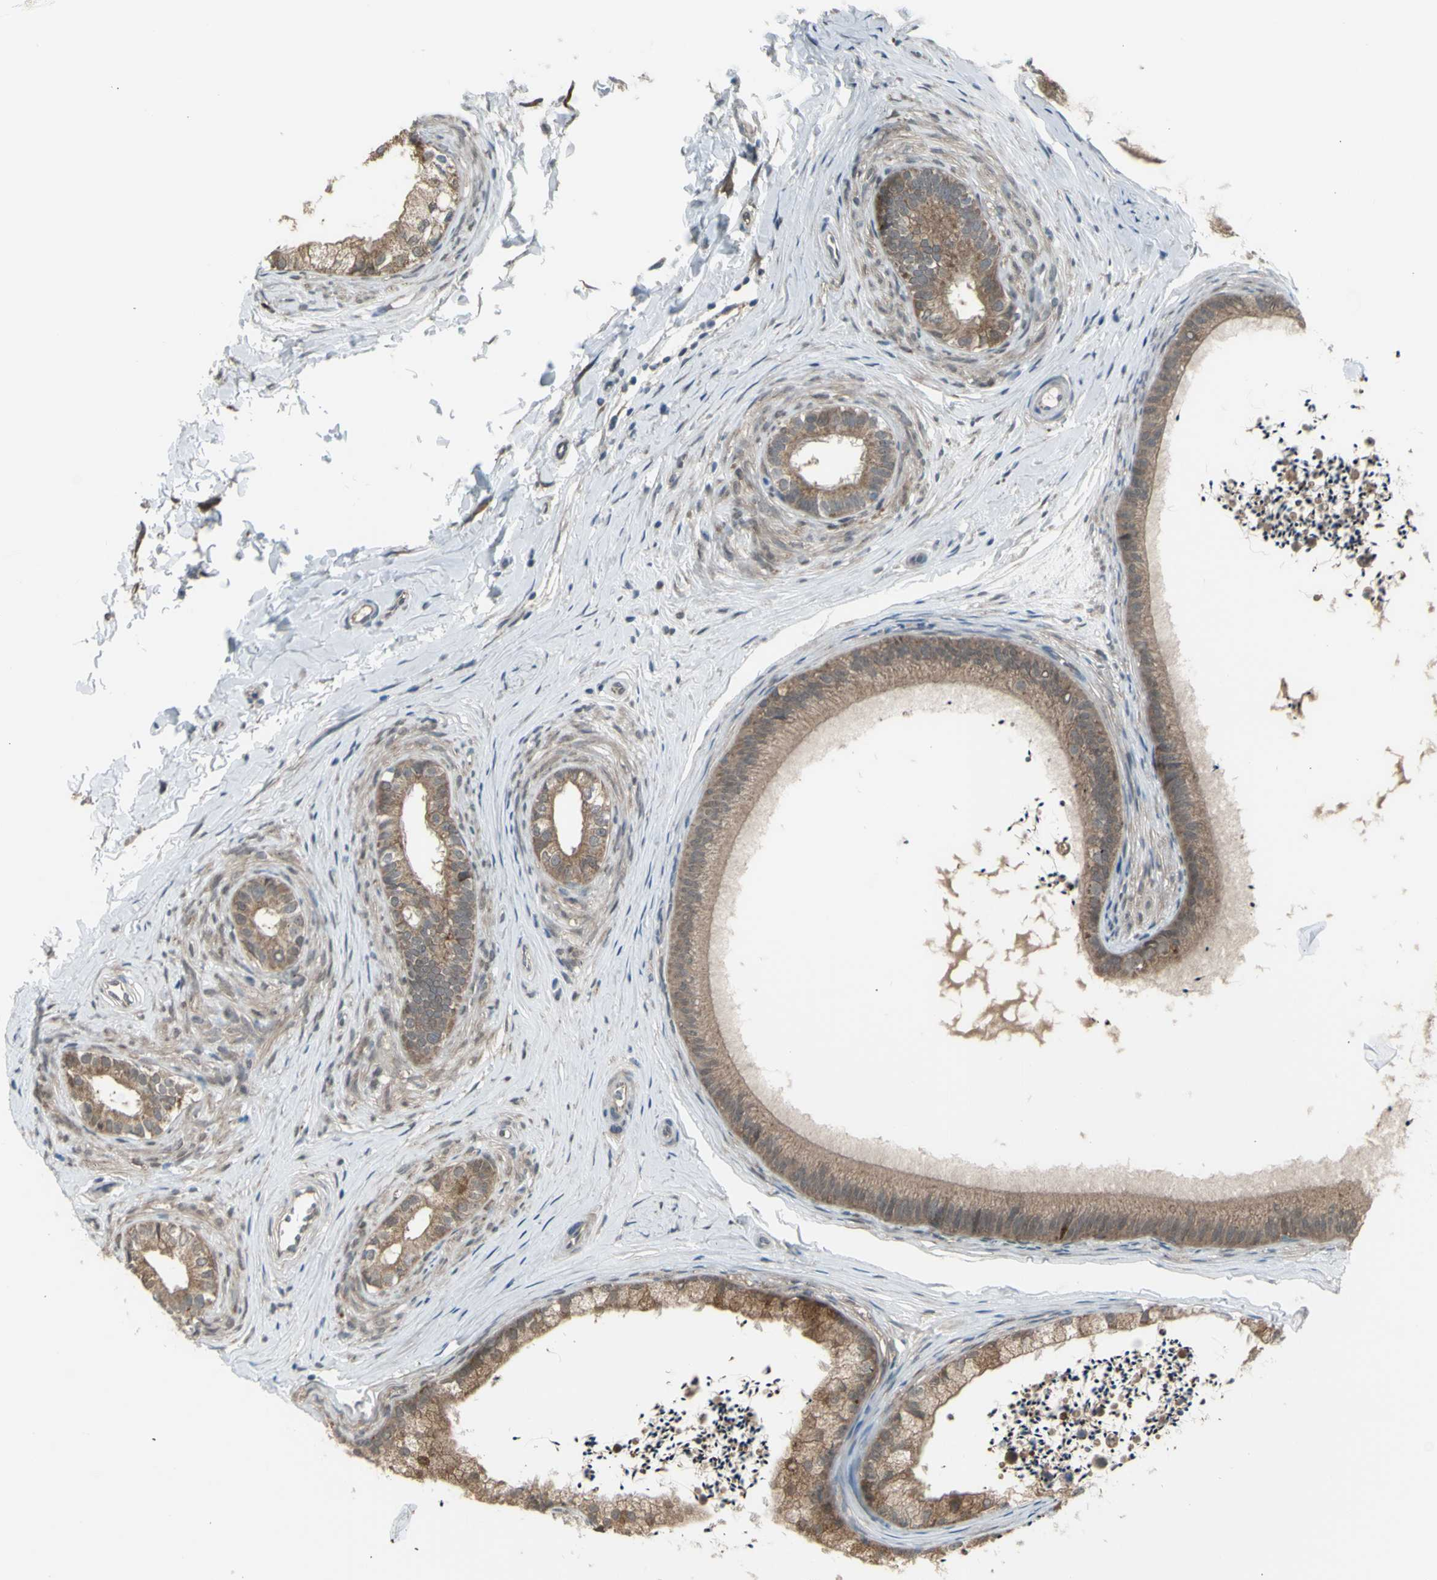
{"staining": {"intensity": "moderate", "quantity": ">75%", "location": "cytoplasmic/membranous"}, "tissue": "epididymis", "cell_type": "Glandular cells", "image_type": "normal", "snomed": [{"axis": "morphology", "description": "Normal tissue, NOS"}, {"axis": "topography", "description": "Epididymis"}], "caption": "A high-resolution photomicrograph shows IHC staining of unremarkable epididymis, which reveals moderate cytoplasmic/membranous staining in approximately >75% of glandular cells.", "gene": "NAXD", "patient": {"sex": "male", "age": 56}}